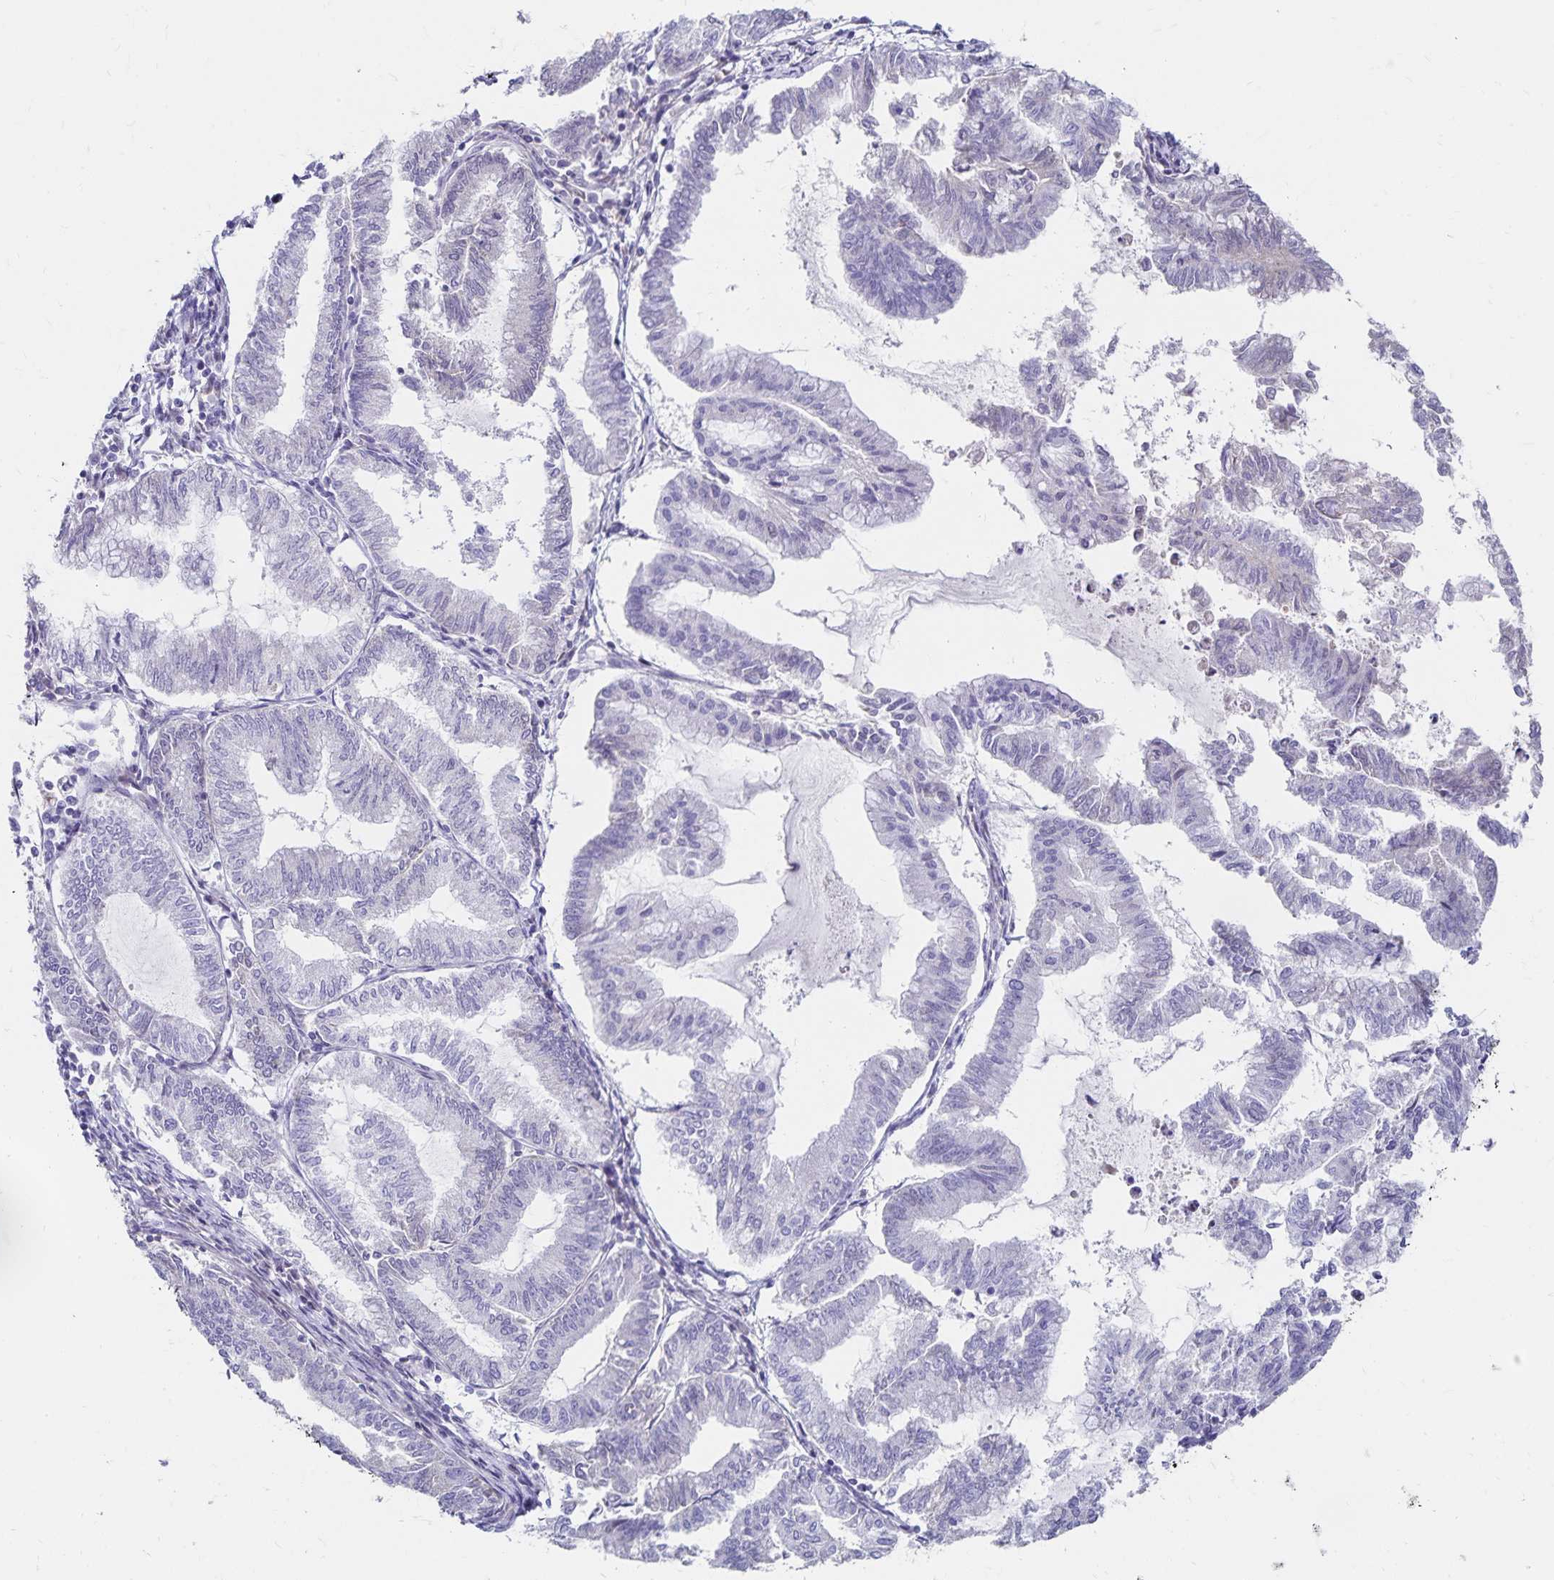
{"staining": {"intensity": "negative", "quantity": "none", "location": "none"}, "tissue": "endometrial cancer", "cell_type": "Tumor cells", "image_type": "cancer", "snomed": [{"axis": "morphology", "description": "Adenocarcinoma, NOS"}, {"axis": "topography", "description": "Endometrium"}], "caption": "A photomicrograph of human endometrial adenocarcinoma is negative for staining in tumor cells.", "gene": "NECAP1", "patient": {"sex": "female", "age": 79}}